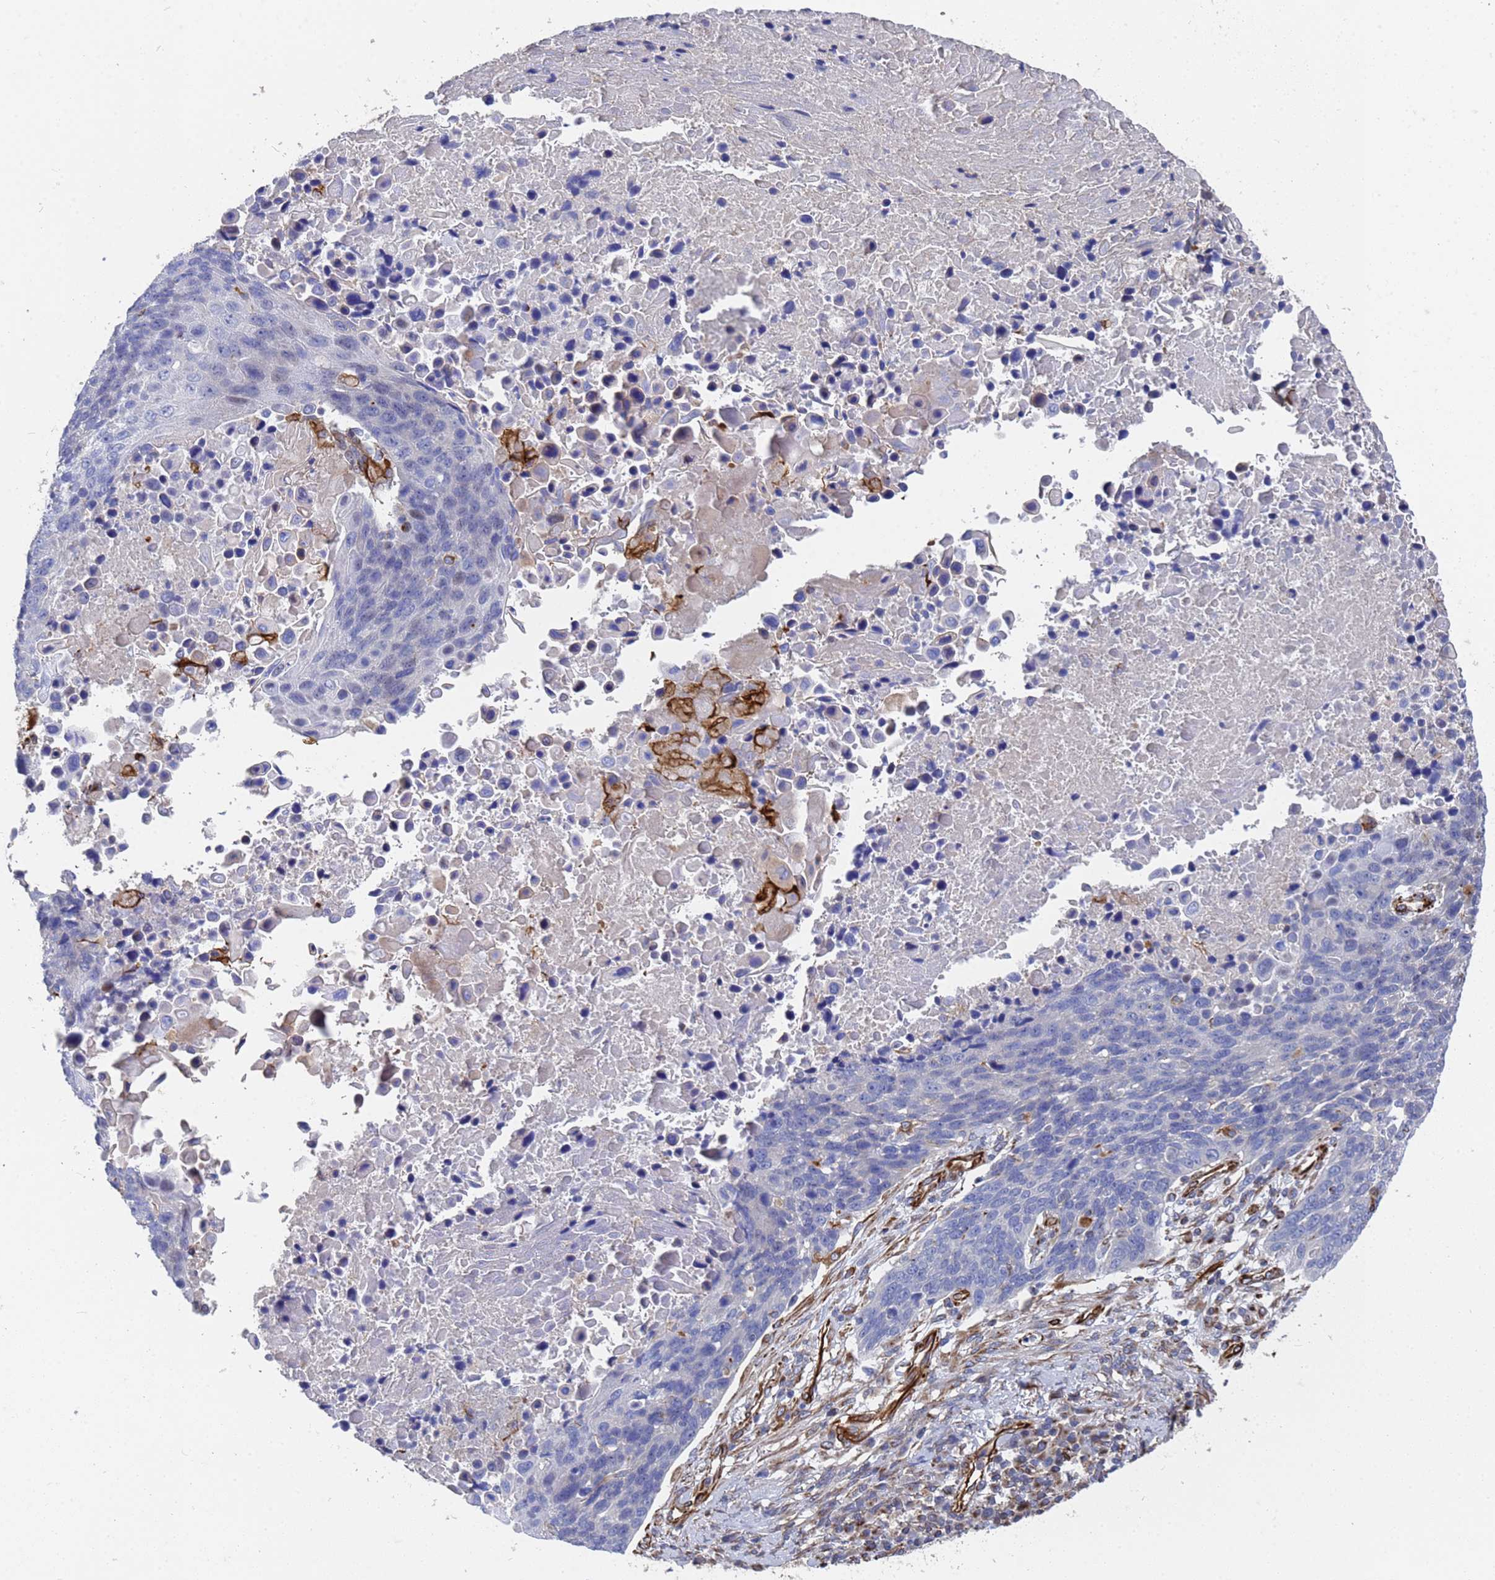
{"staining": {"intensity": "negative", "quantity": "none", "location": "none"}, "tissue": "lung cancer", "cell_type": "Tumor cells", "image_type": "cancer", "snomed": [{"axis": "morphology", "description": "Normal tissue, NOS"}, {"axis": "morphology", "description": "Squamous cell carcinoma, NOS"}, {"axis": "topography", "description": "Lymph node"}, {"axis": "topography", "description": "Lung"}], "caption": "A histopathology image of lung cancer stained for a protein displays no brown staining in tumor cells.", "gene": "SYT13", "patient": {"sex": "male", "age": 66}}